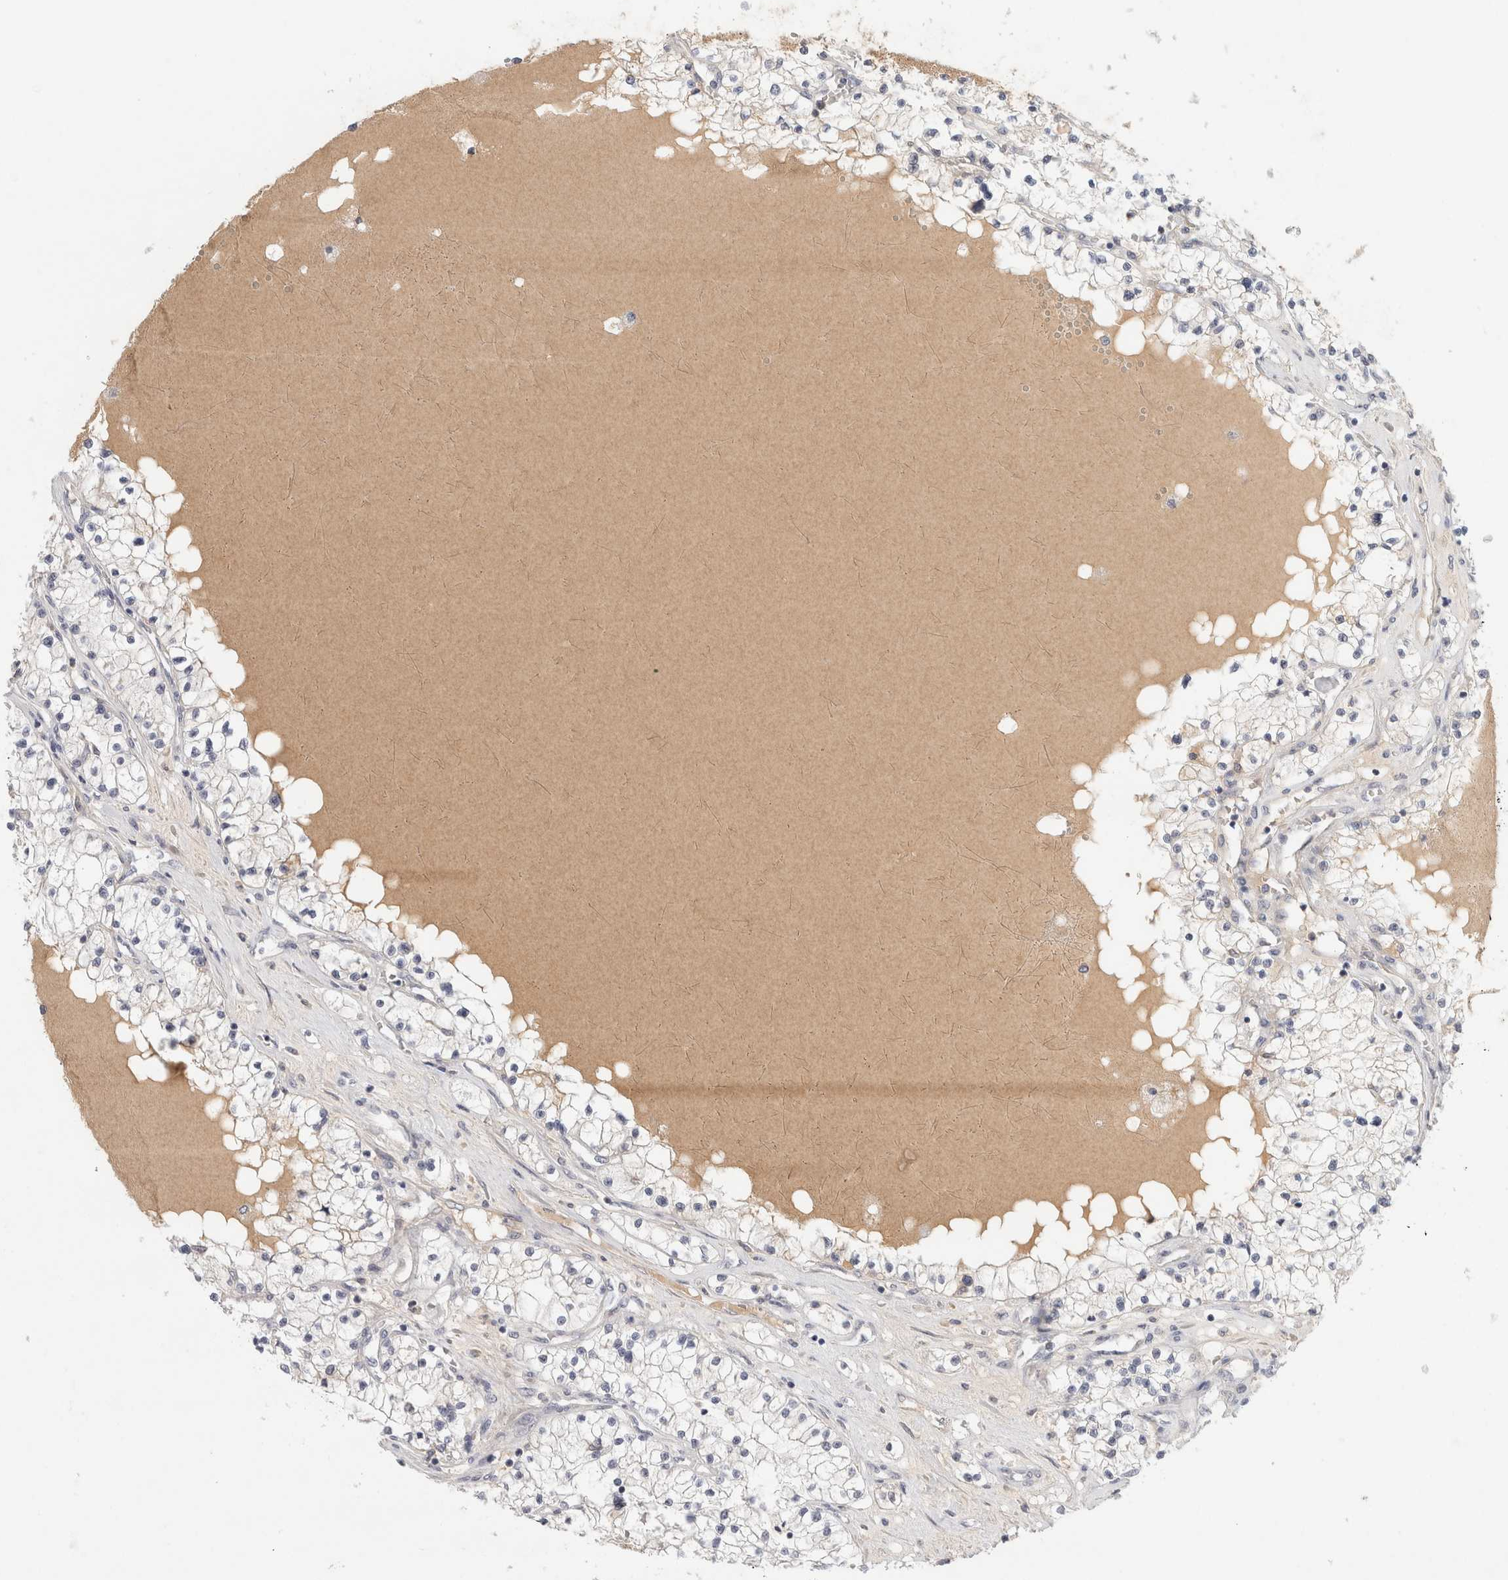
{"staining": {"intensity": "negative", "quantity": "none", "location": "none"}, "tissue": "renal cancer", "cell_type": "Tumor cells", "image_type": "cancer", "snomed": [{"axis": "morphology", "description": "Normal tissue, NOS"}, {"axis": "morphology", "description": "Adenocarcinoma, NOS"}, {"axis": "topography", "description": "Kidney"}], "caption": "High magnification brightfield microscopy of adenocarcinoma (renal) stained with DAB (3,3'-diaminobenzidine) (brown) and counterstained with hematoxylin (blue): tumor cells show no significant expression.", "gene": "STK31", "patient": {"sex": "male", "age": 68}}